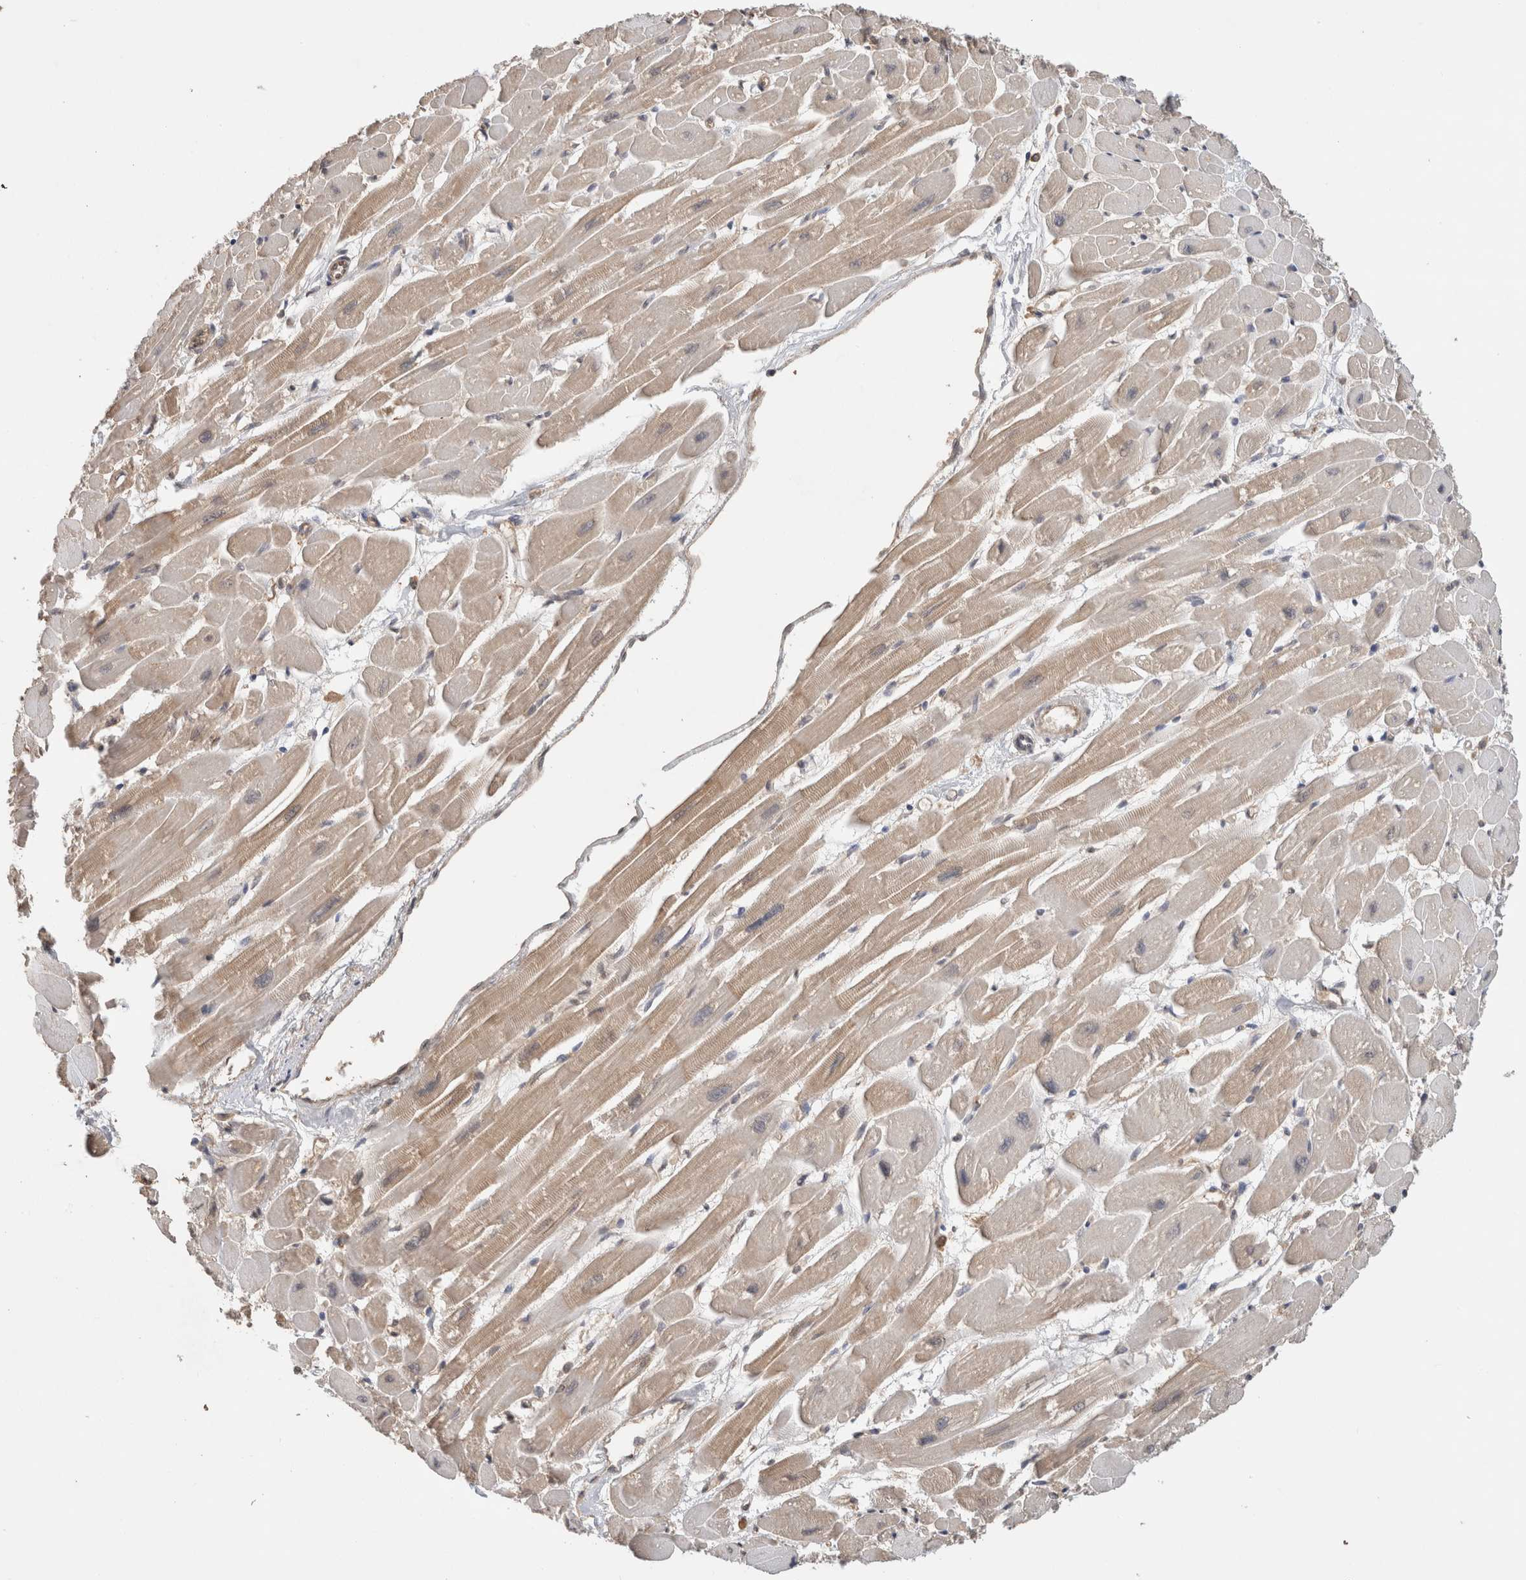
{"staining": {"intensity": "moderate", "quantity": ">75%", "location": "cytoplasmic/membranous"}, "tissue": "heart muscle", "cell_type": "Cardiomyocytes", "image_type": "normal", "snomed": [{"axis": "morphology", "description": "Normal tissue, NOS"}, {"axis": "topography", "description": "Heart"}], "caption": "Cardiomyocytes display moderate cytoplasmic/membranous positivity in about >75% of cells in normal heart muscle.", "gene": "YWHAH", "patient": {"sex": "female", "age": 54}}